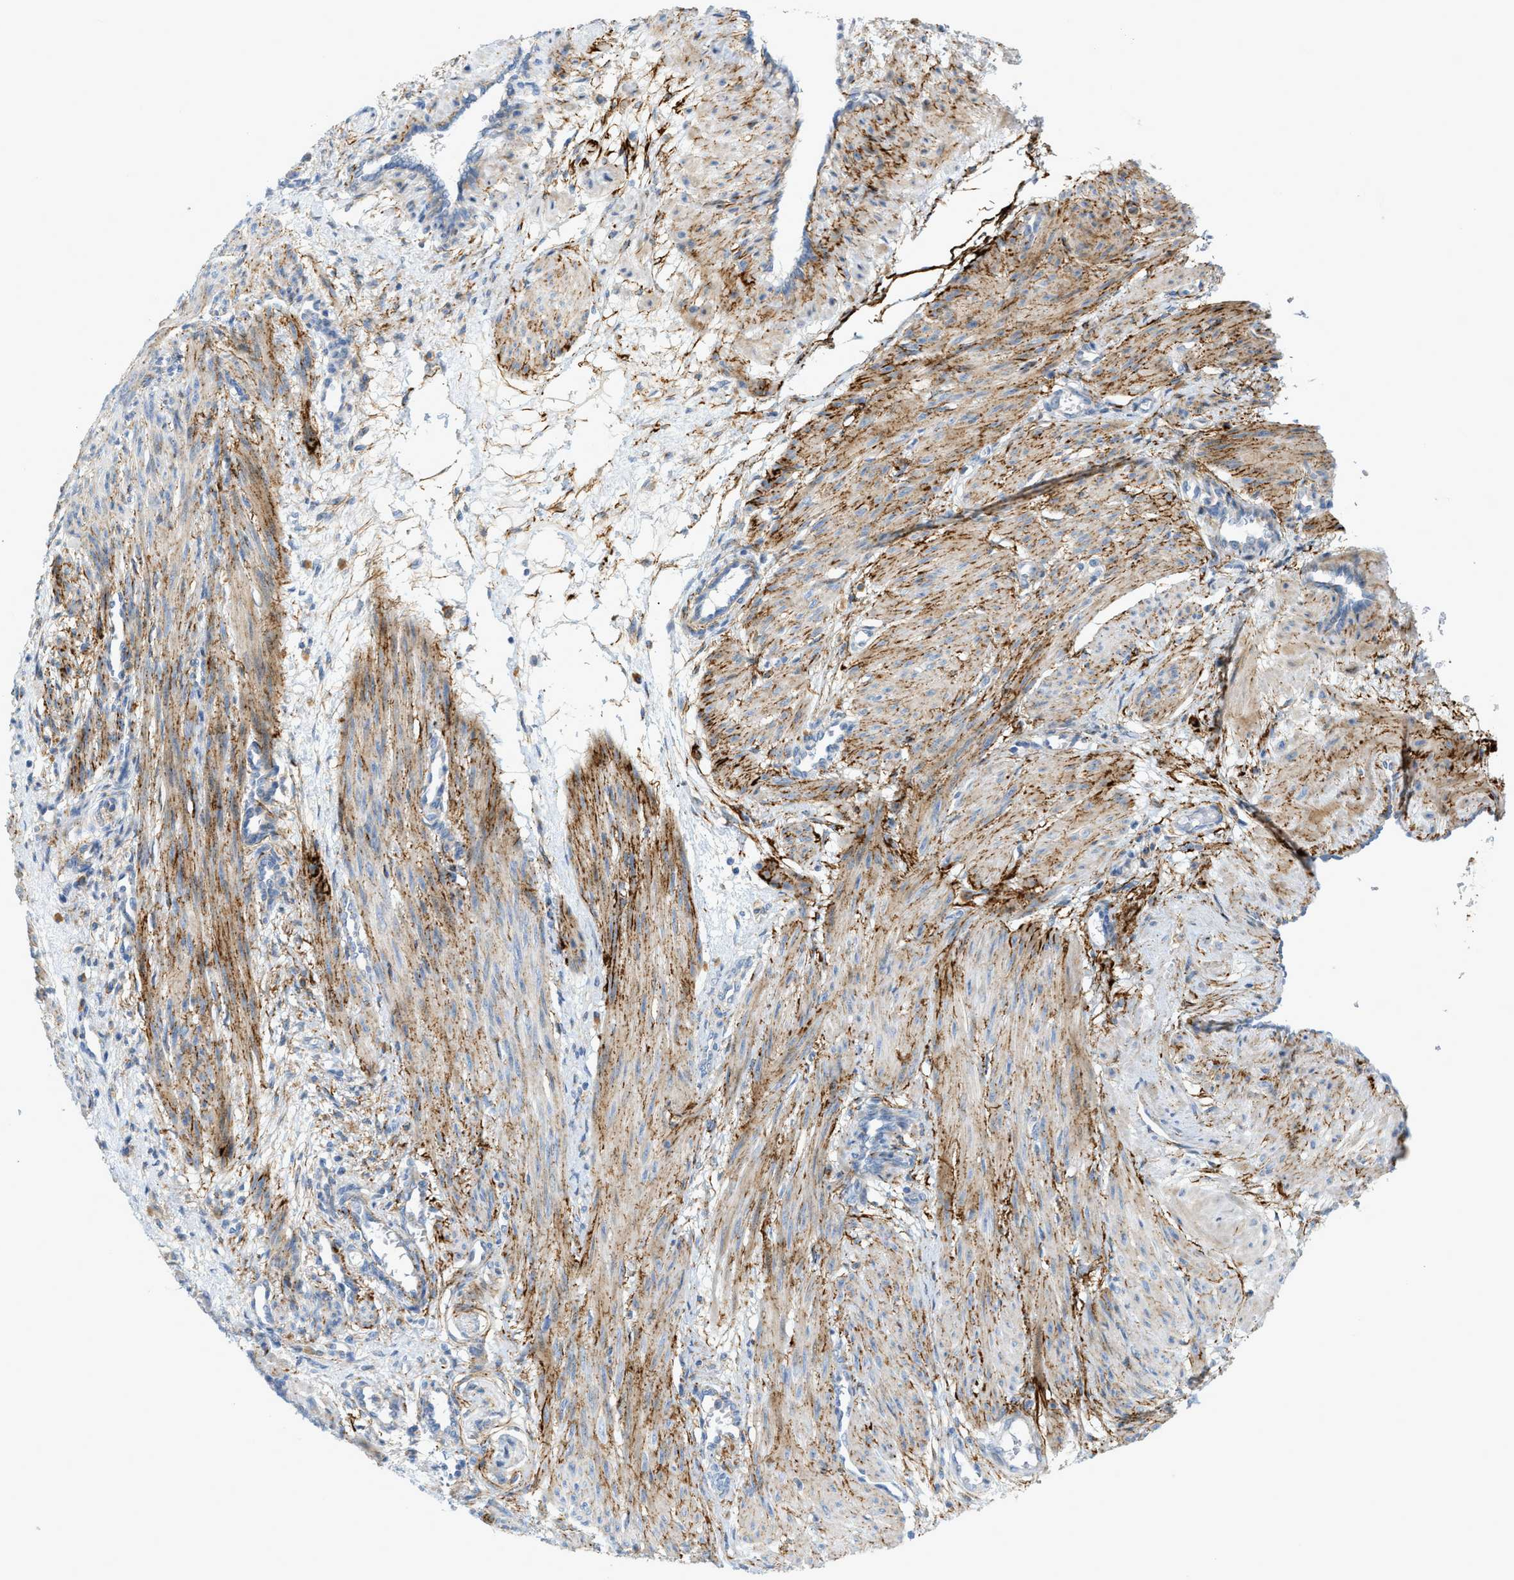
{"staining": {"intensity": "moderate", "quantity": "25%-75%", "location": "cytoplasmic/membranous"}, "tissue": "smooth muscle", "cell_type": "Smooth muscle cells", "image_type": "normal", "snomed": [{"axis": "morphology", "description": "Normal tissue, NOS"}, {"axis": "topography", "description": "Endometrium"}], "caption": "Smooth muscle was stained to show a protein in brown. There is medium levels of moderate cytoplasmic/membranous staining in about 25%-75% of smooth muscle cells. The staining was performed using DAB to visualize the protein expression in brown, while the nuclei were stained in blue with hematoxylin (Magnification: 20x).", "gene": "LMBRD1", "patient": {"sex": "female", "age": 33}}